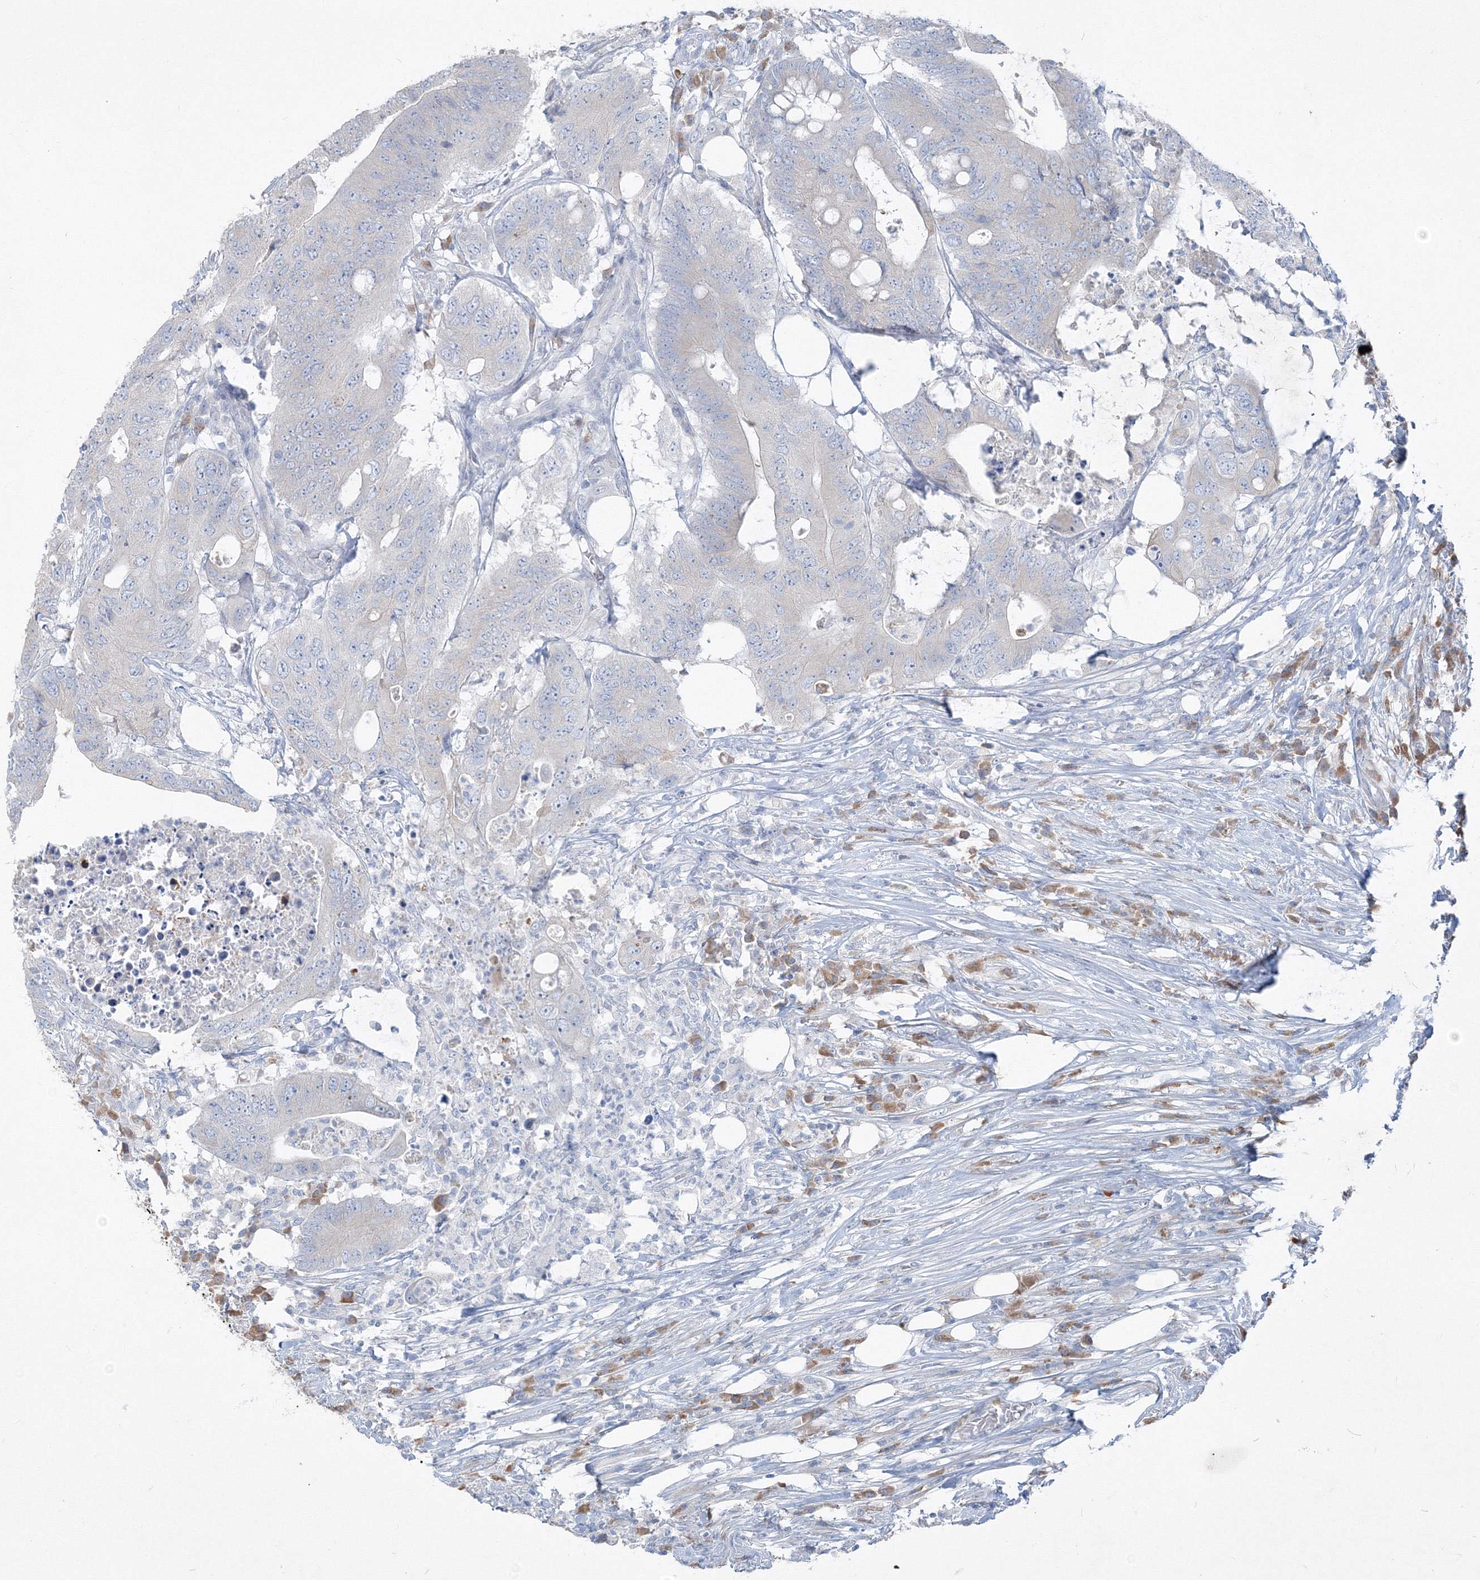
{"staining": {"intensity": "negative", "quantity": "none", "location": "none"}, "tissue": "colorectal cancer", "cell_type": "Tumor cells", "image_type": "cancer", "snomed": [{"axis": "morphology", "description": "Adenocarcinoma, NOS"}, {"axis": "topography", "description": "Colon"}], "caption": "Colorectal cancer (adenocarcinoma) was stained to show a protein in brown. There is no significant positivity in tumor cells. (Brightfield microscopy of DAB IHC at high magnification).", "gene": "IFNAR1", "patient": {"sex": "male", "age": 71}}